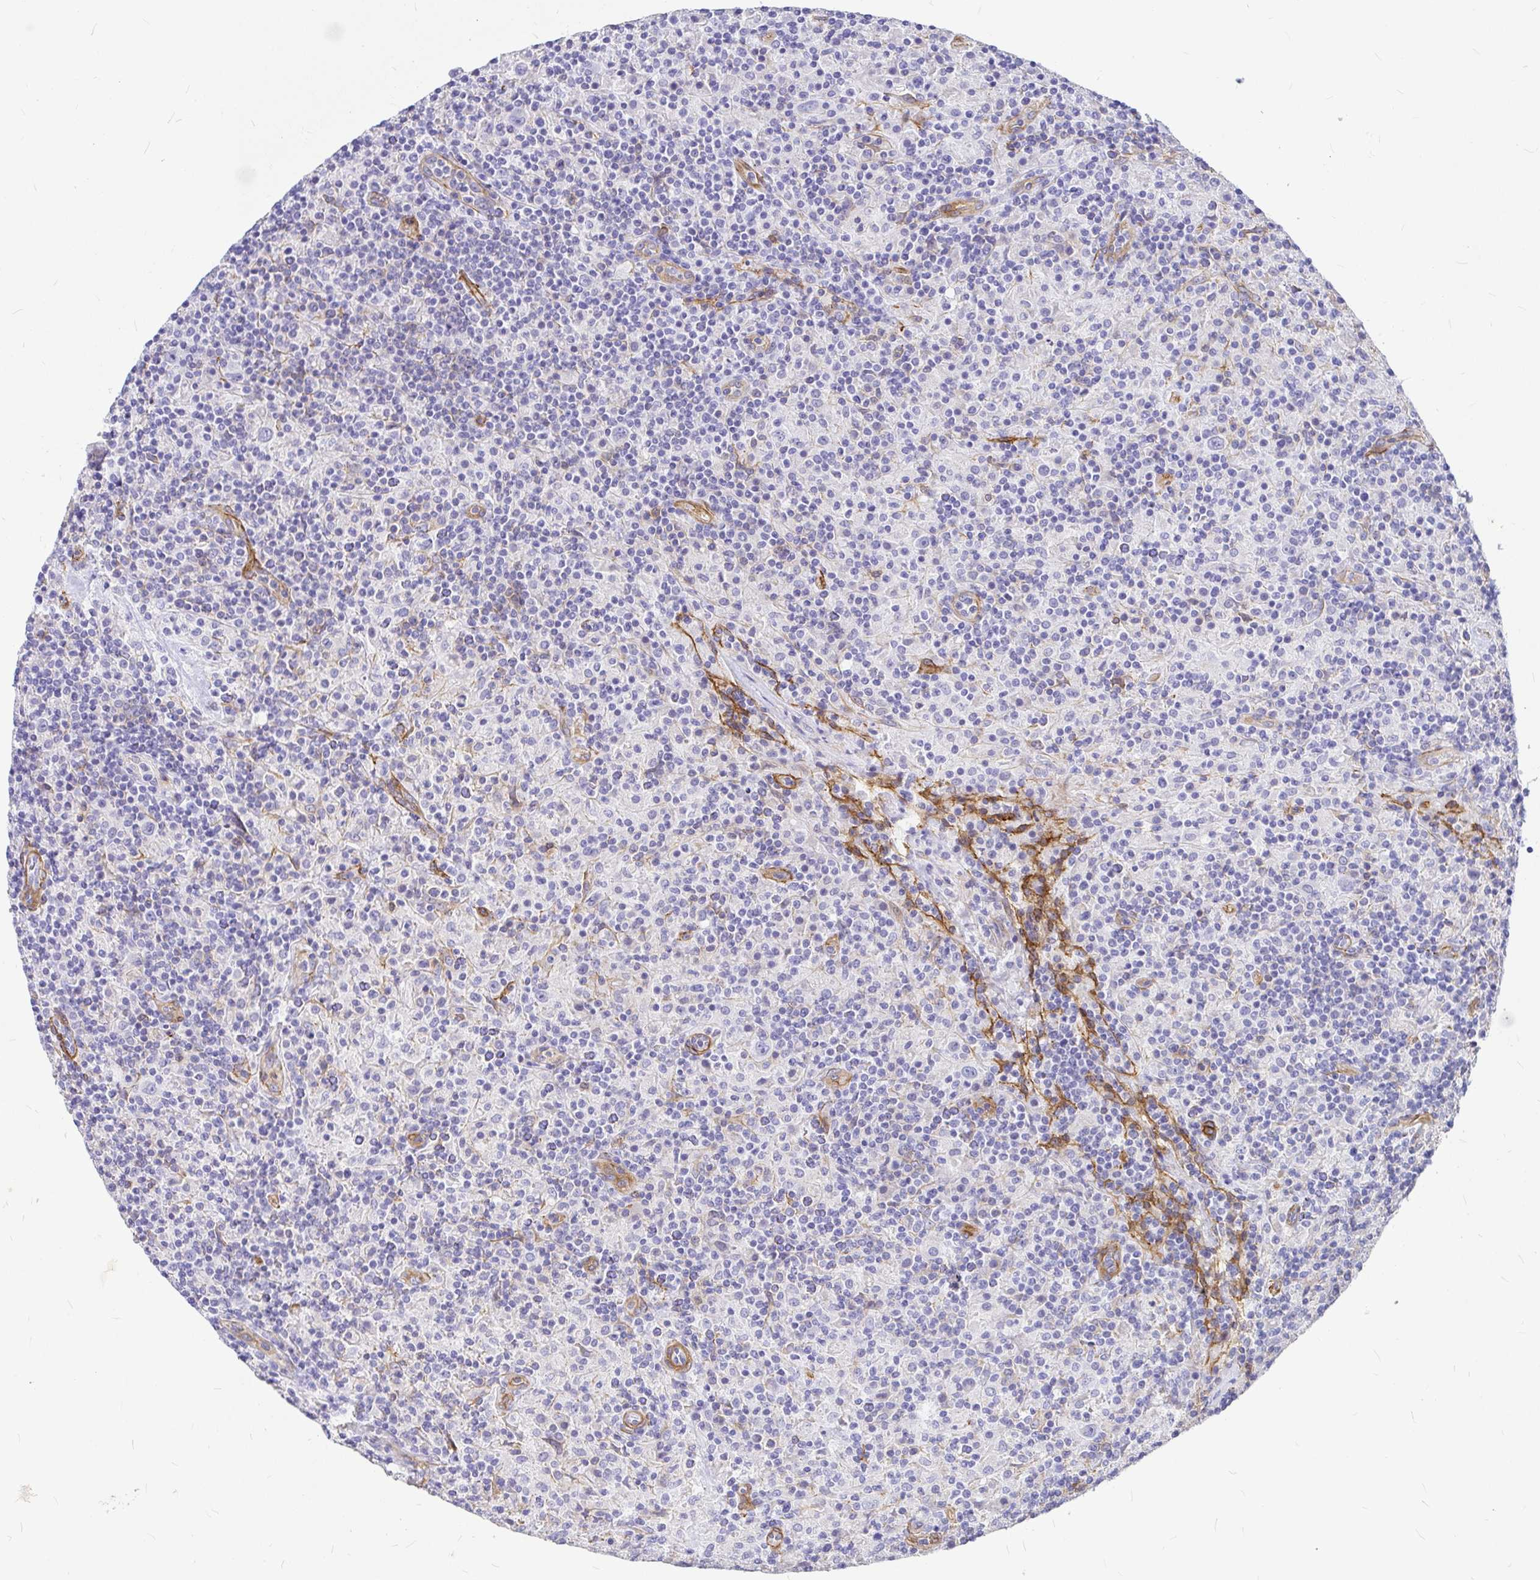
{"staining": {"intensity": "negative", "quantity": "none", "location": "none"}, "tissue": "lymphoma", "cell_type": "Tumor cells", "image_type": "cancer", "snomed": [{"axis": "morphology", "description": "Hodgkin's disease, NOS"}, {"axis": "topography", "description": "Lymph node"}], "caption": "Immunohistochemical staining of lymphoma demonstrates no significant positivity in tumor cells.", "gene": "MYO1B", "patient": {"sex": "male", "age": 70}}